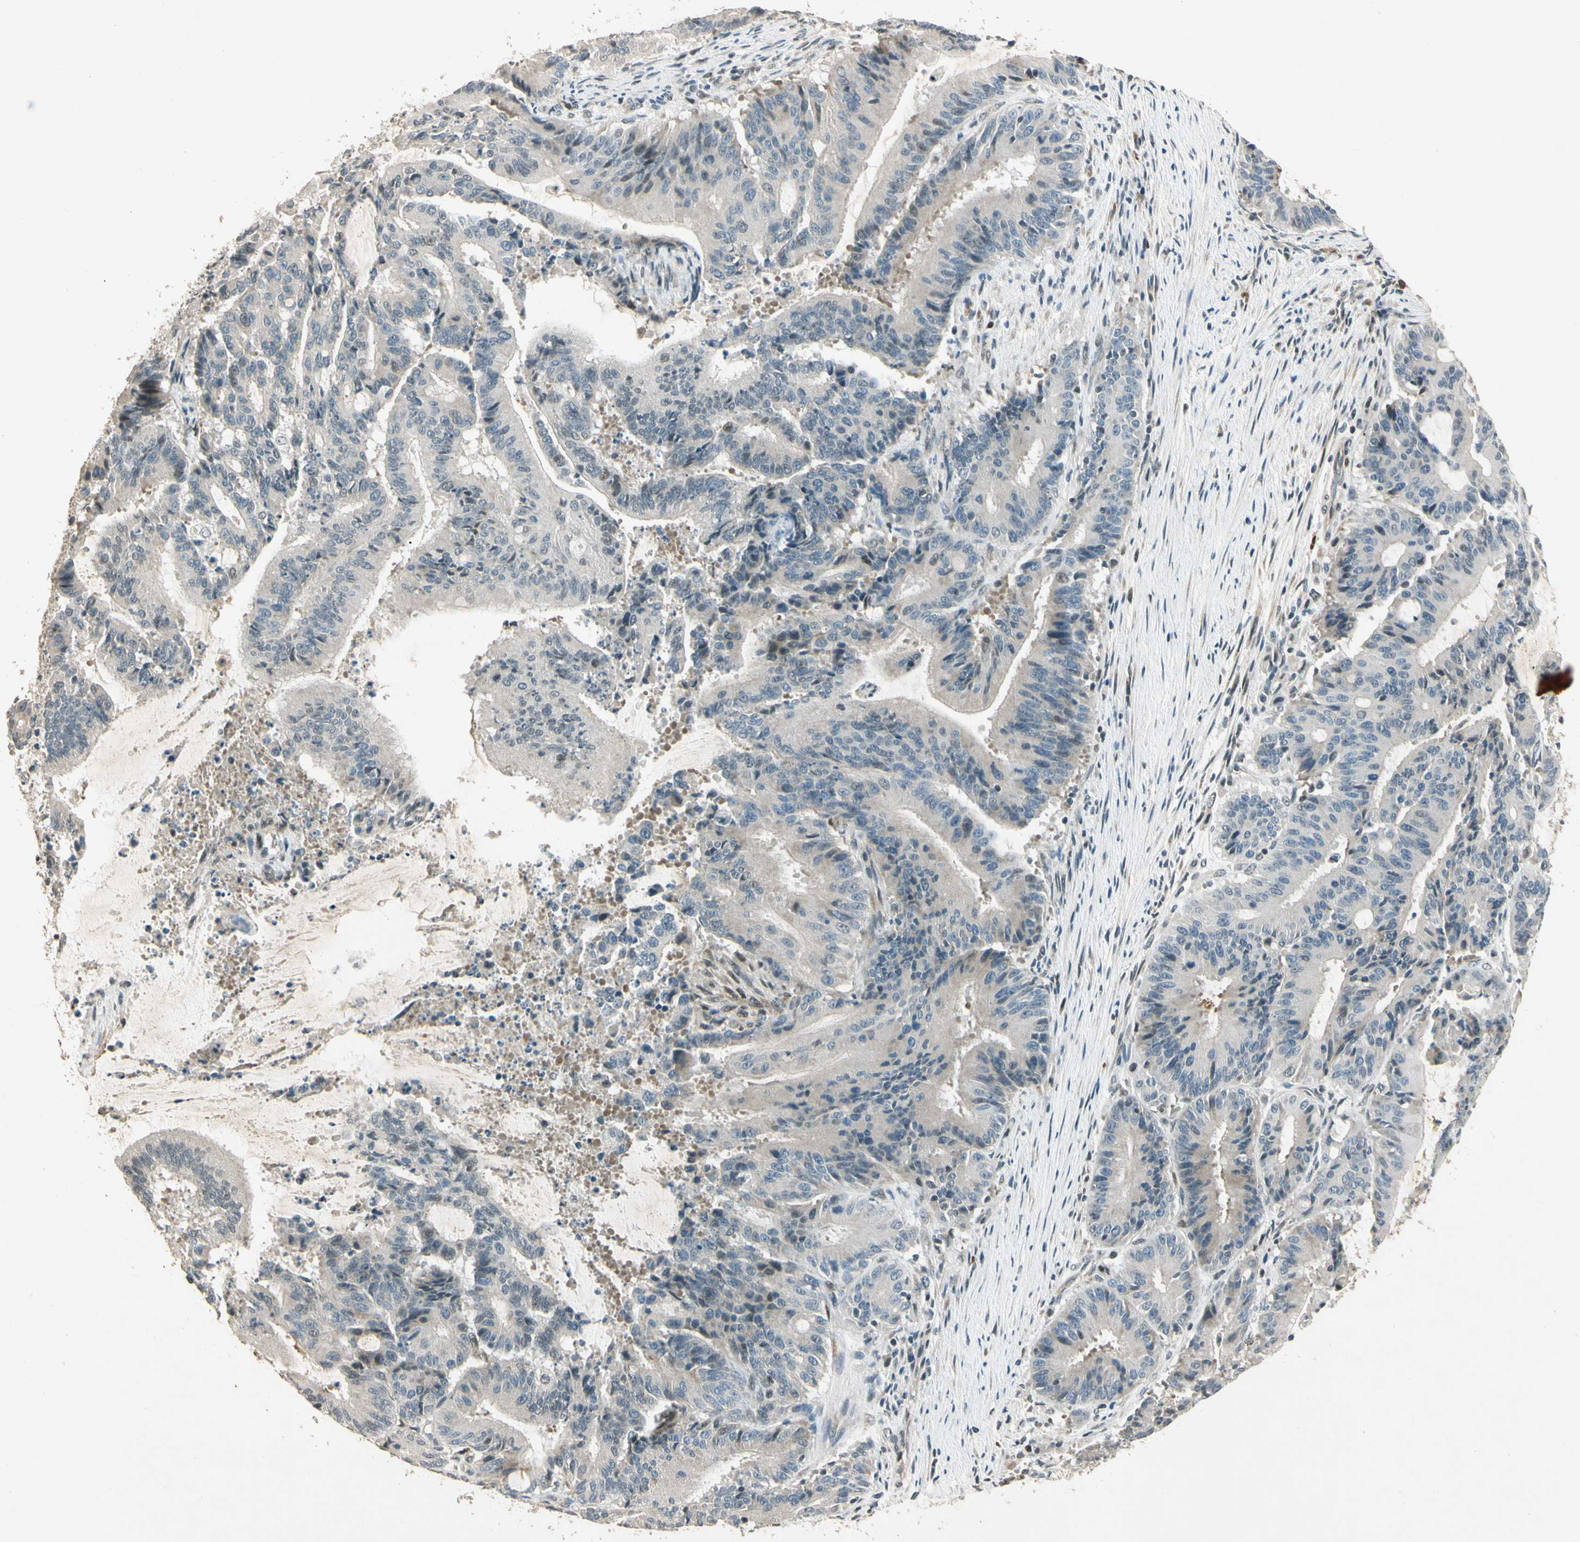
{"staining": {"intensity": "weak", "quantity": "<25%", "location": "cytoplasmic/membranous"}, "tissue": "liver cancer", "cell_type": "Tumor cells", "image_type": "cancer", "snomed": [{"axis": "morphology", "description": "Cholangiocarcinoma"}, {"axis": "topography", "description": "Liver"}], "caption": "Protein analysis of liver cancer displays no significant expression in tumor cells. (DAB (3,3'-diaminobenzidine) IHC with hematoxylin counter stain).", "gene": "ZBTB4", "patient": {"sex": "female", "age": 73}}